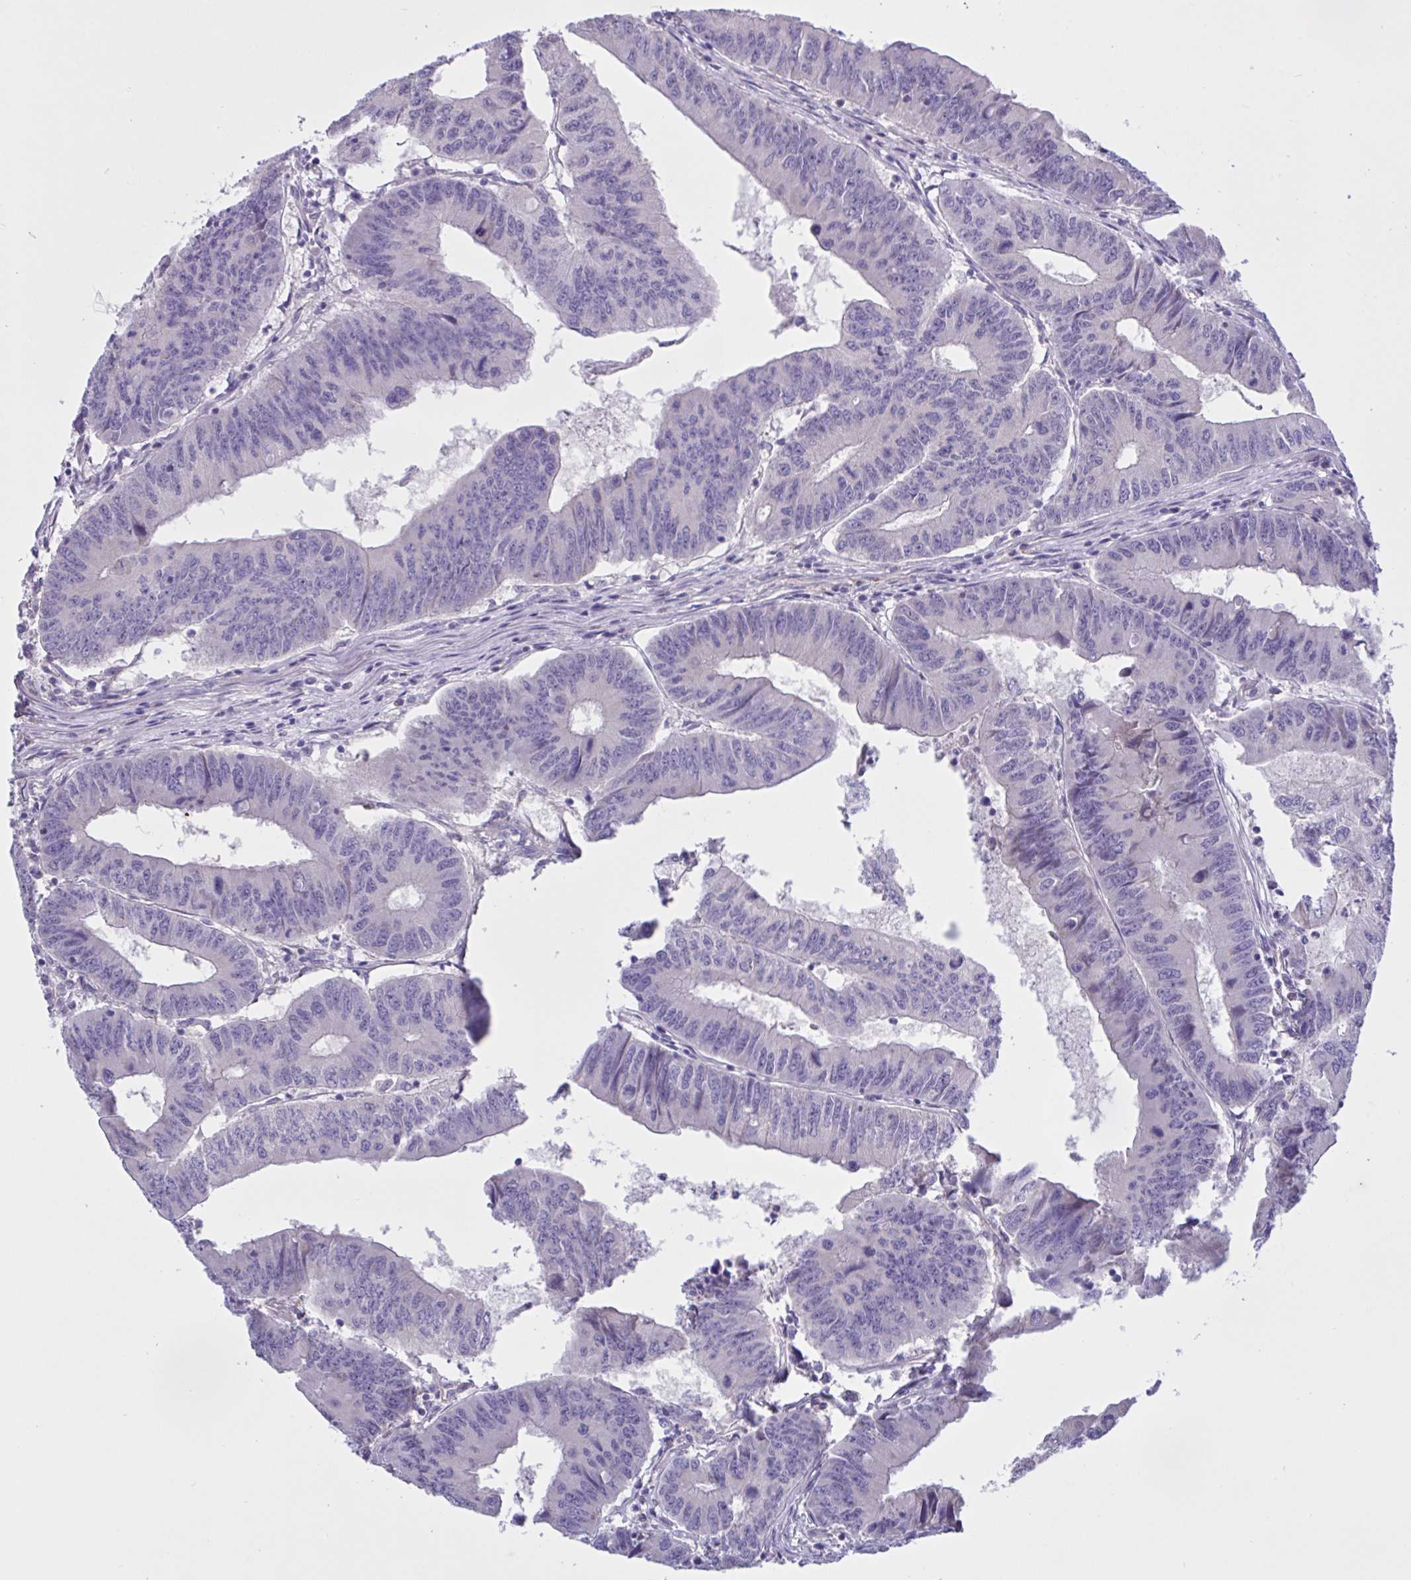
{"staining": {"intensity": "negative", "quantity": "none", "location": "none"}, "tissue": "colorectal cancer", "cell_type": "Tumor cells", "image_type": "cancer", "snomed": [{"axis": "morphology", "description": "Adenocarcinoma, NOS"}, {"axis": "topography", "description": "Colon"}], "caption": "Tumor cells show no significant expression in colorectal adenocarcinoma. (Immunohistochemistry (ihc), brightfield microscopy, high magnification).", "gene": "SLC66A1", "patient": {"sex": "male", "age": 53}}